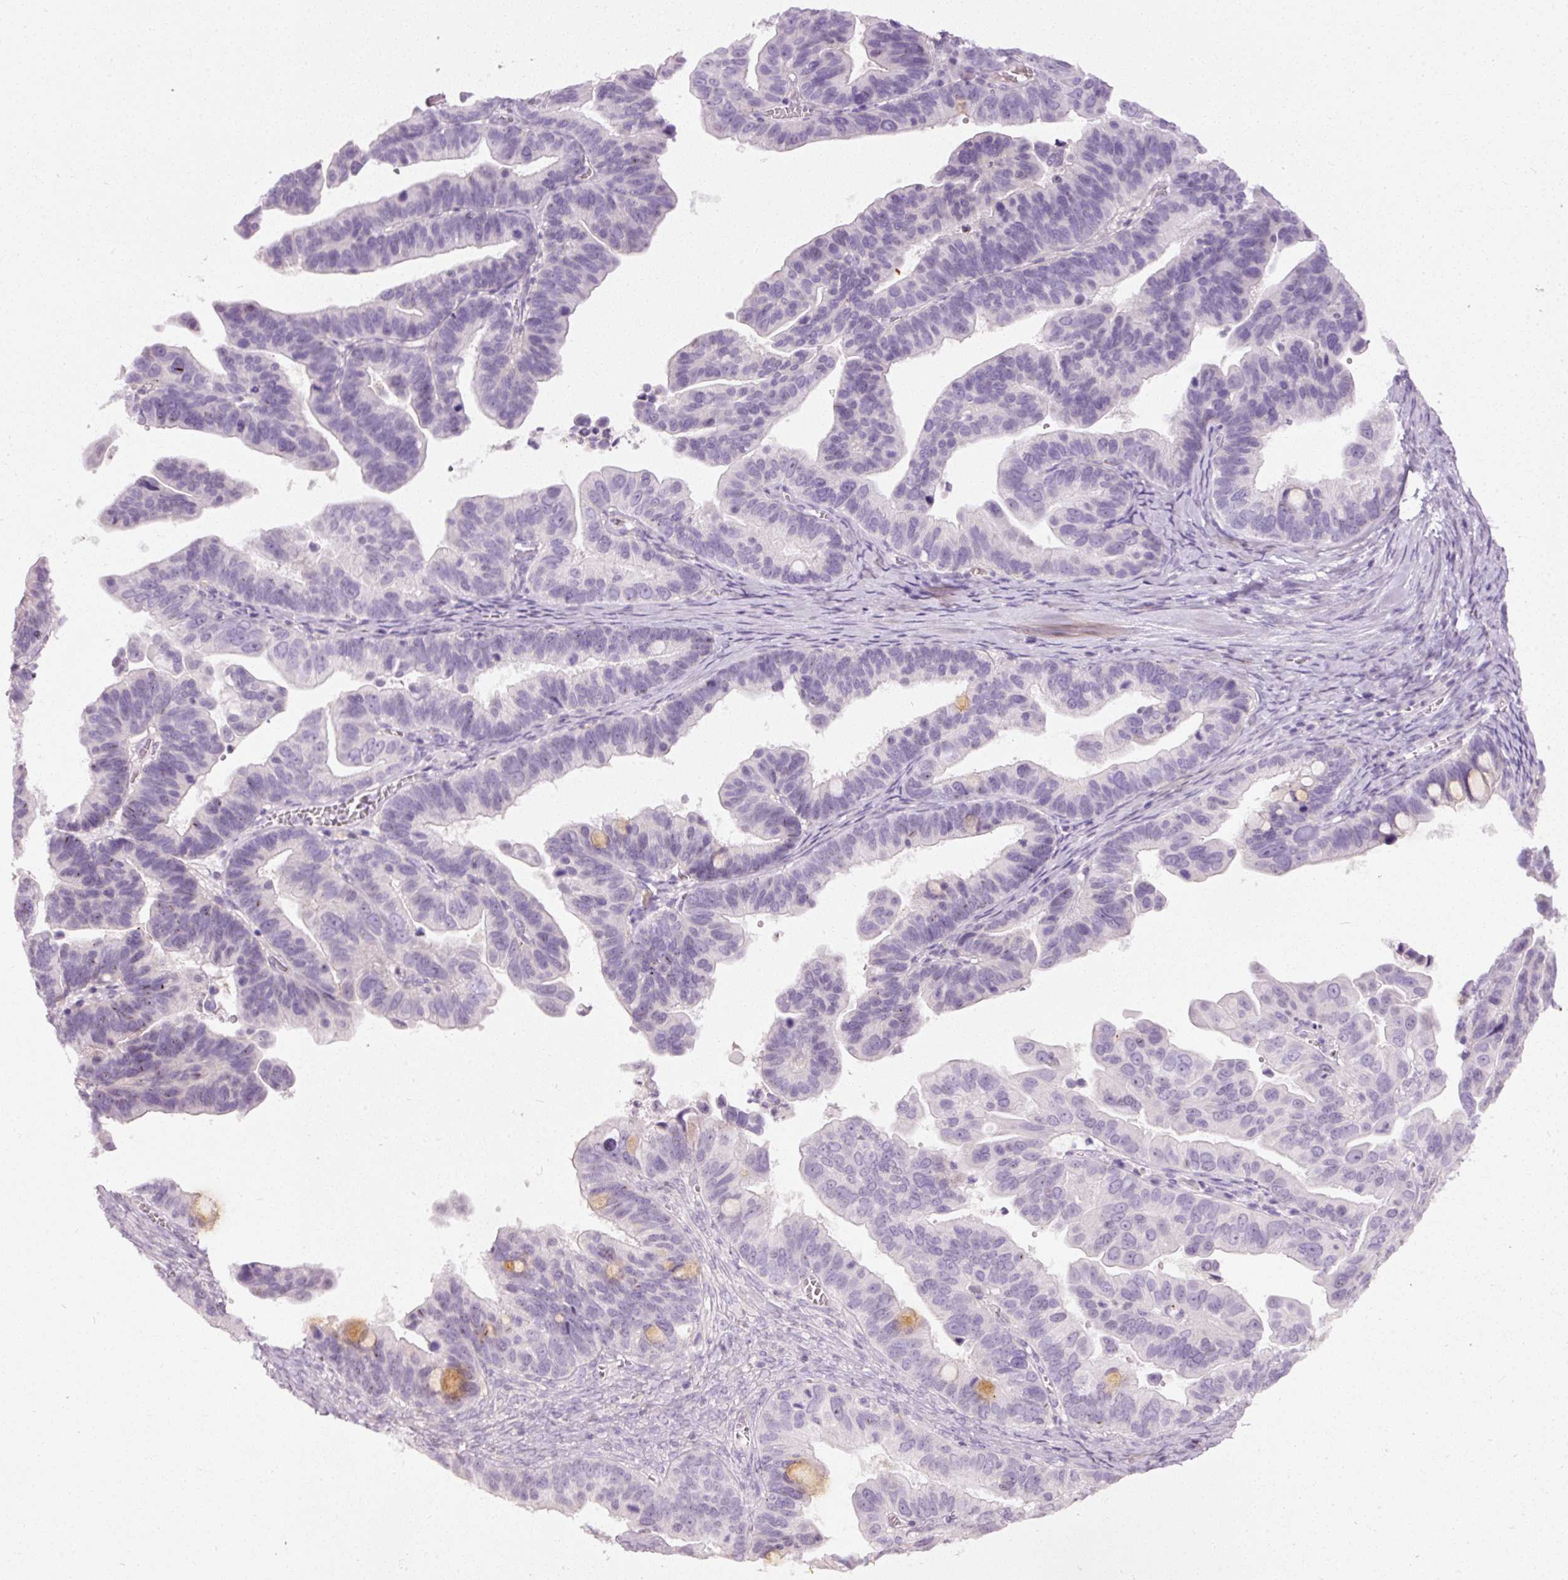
{"staining": {"intensity": "negative", "quantity": "none", "location": "none"}, "tissue": "ovarian cancer", "cell_type": "Tumor cells", "image_type": "cancer", "snomed": [{"axis": "morphology", "description": "Cystadenocarcinoma, serous, NOS"}, {"axis": "topography", "description": "Ovary"}], "caption": "A micrograph of ovarian serous cystadenocarcinoma stained for a protein displays no brown staining in tumor cells.", "gene": "MUC5AC", "patient": {"sex": "female", "age": 56}}